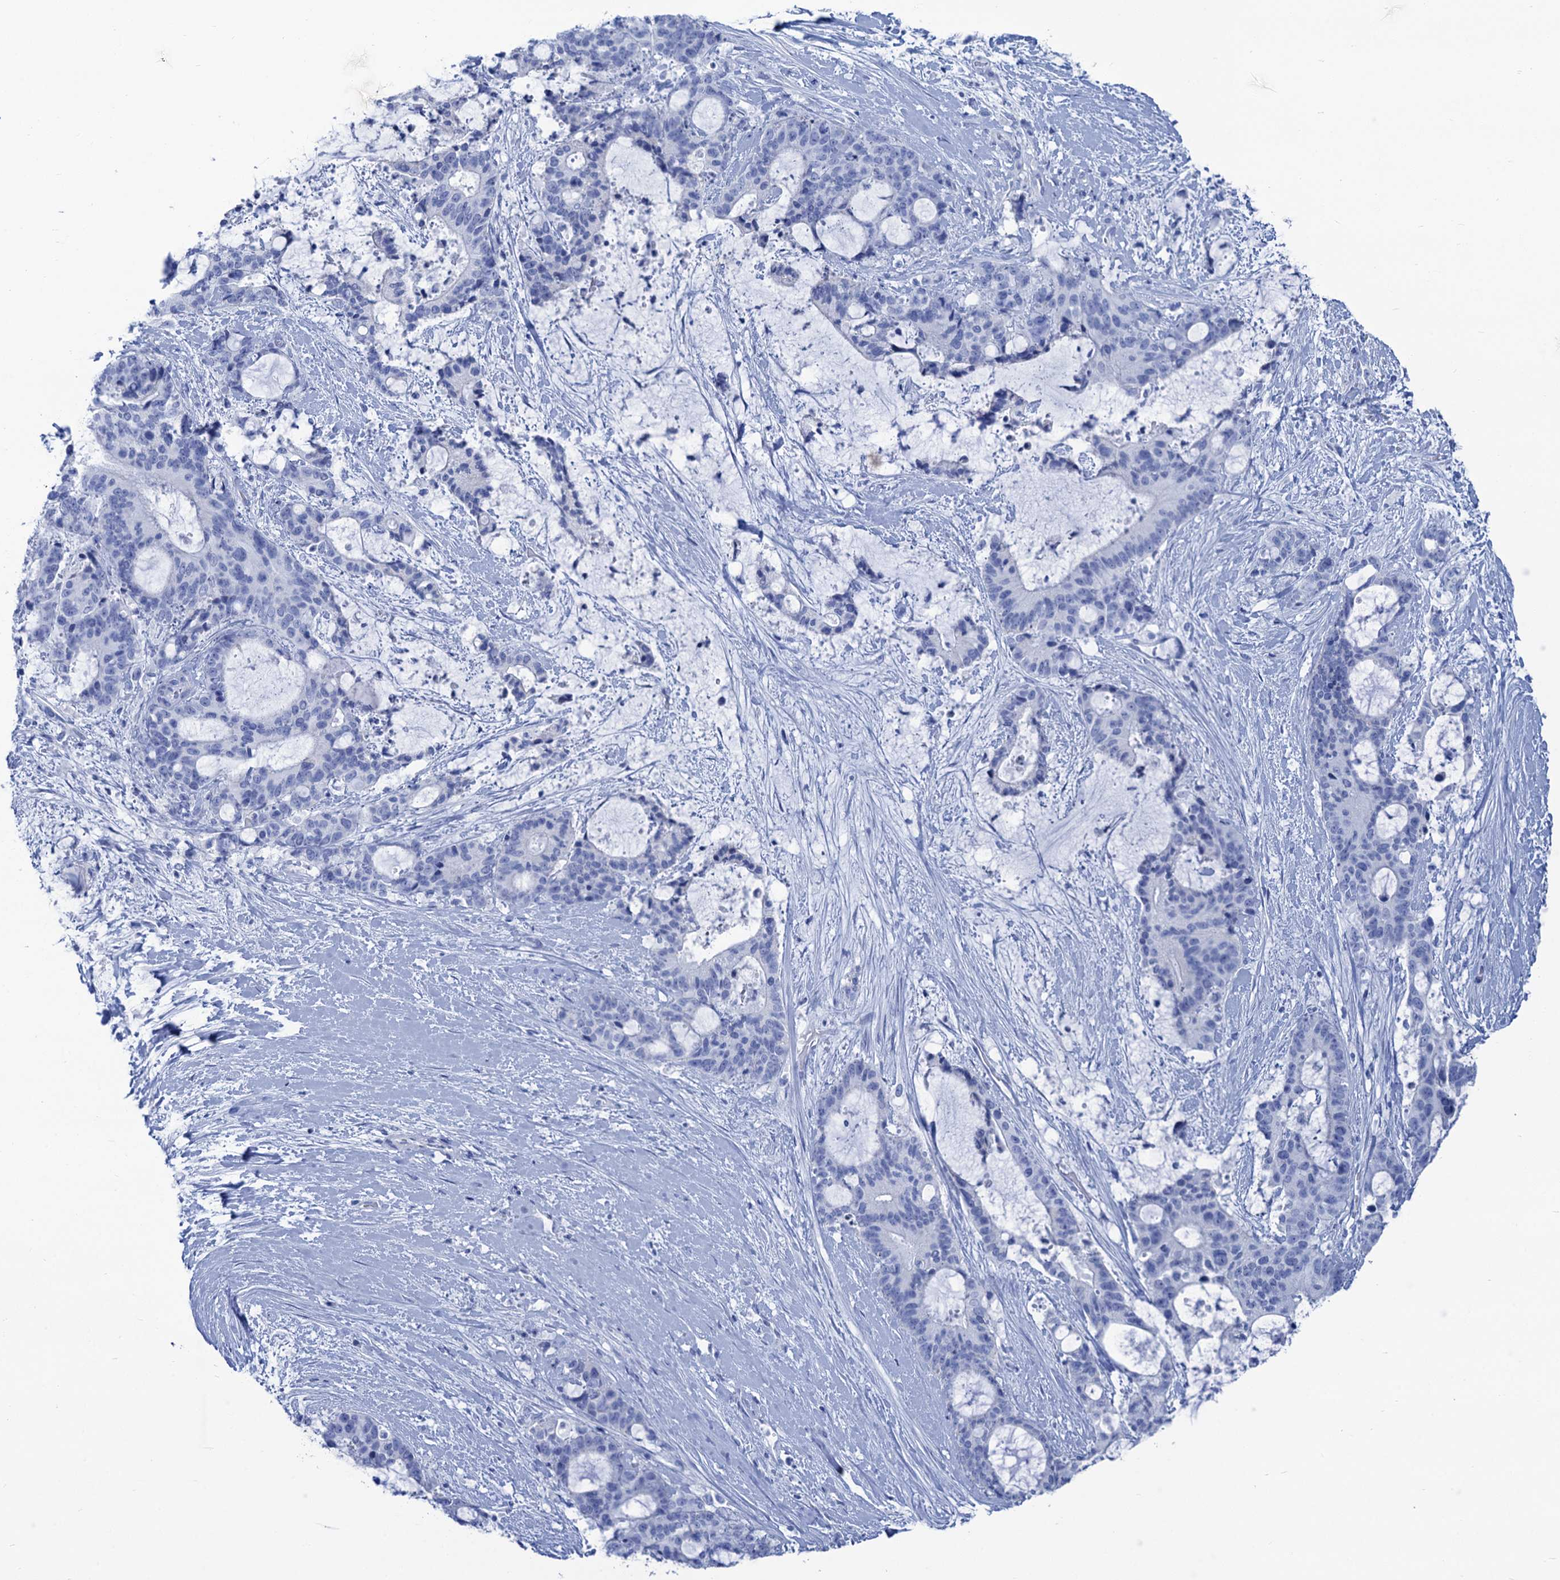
{"staining": {"intensity": "negative", "quantity": "none", "location": "none"}, "tissue": "liver cancer", "cell_type": "Tumor cells", "image_type": "cancer", "snomed": [{"axis": "morphology", "description": "Normal tissue, NOS"}, {"axis": "morphology", "description": "Cholangiocarcinoma"}, {"axis": "topography", "description": "Liver"}, {"axis": "topography", "description": "Peripheral nerve tissue"}], "caption": "Cholangiocarcinoma (liver) was stained to show a protein in brown. There is no significant positivity in tumor cells.", "gene": "CABYR", "patient": {"sex": "female", "age": 73}}